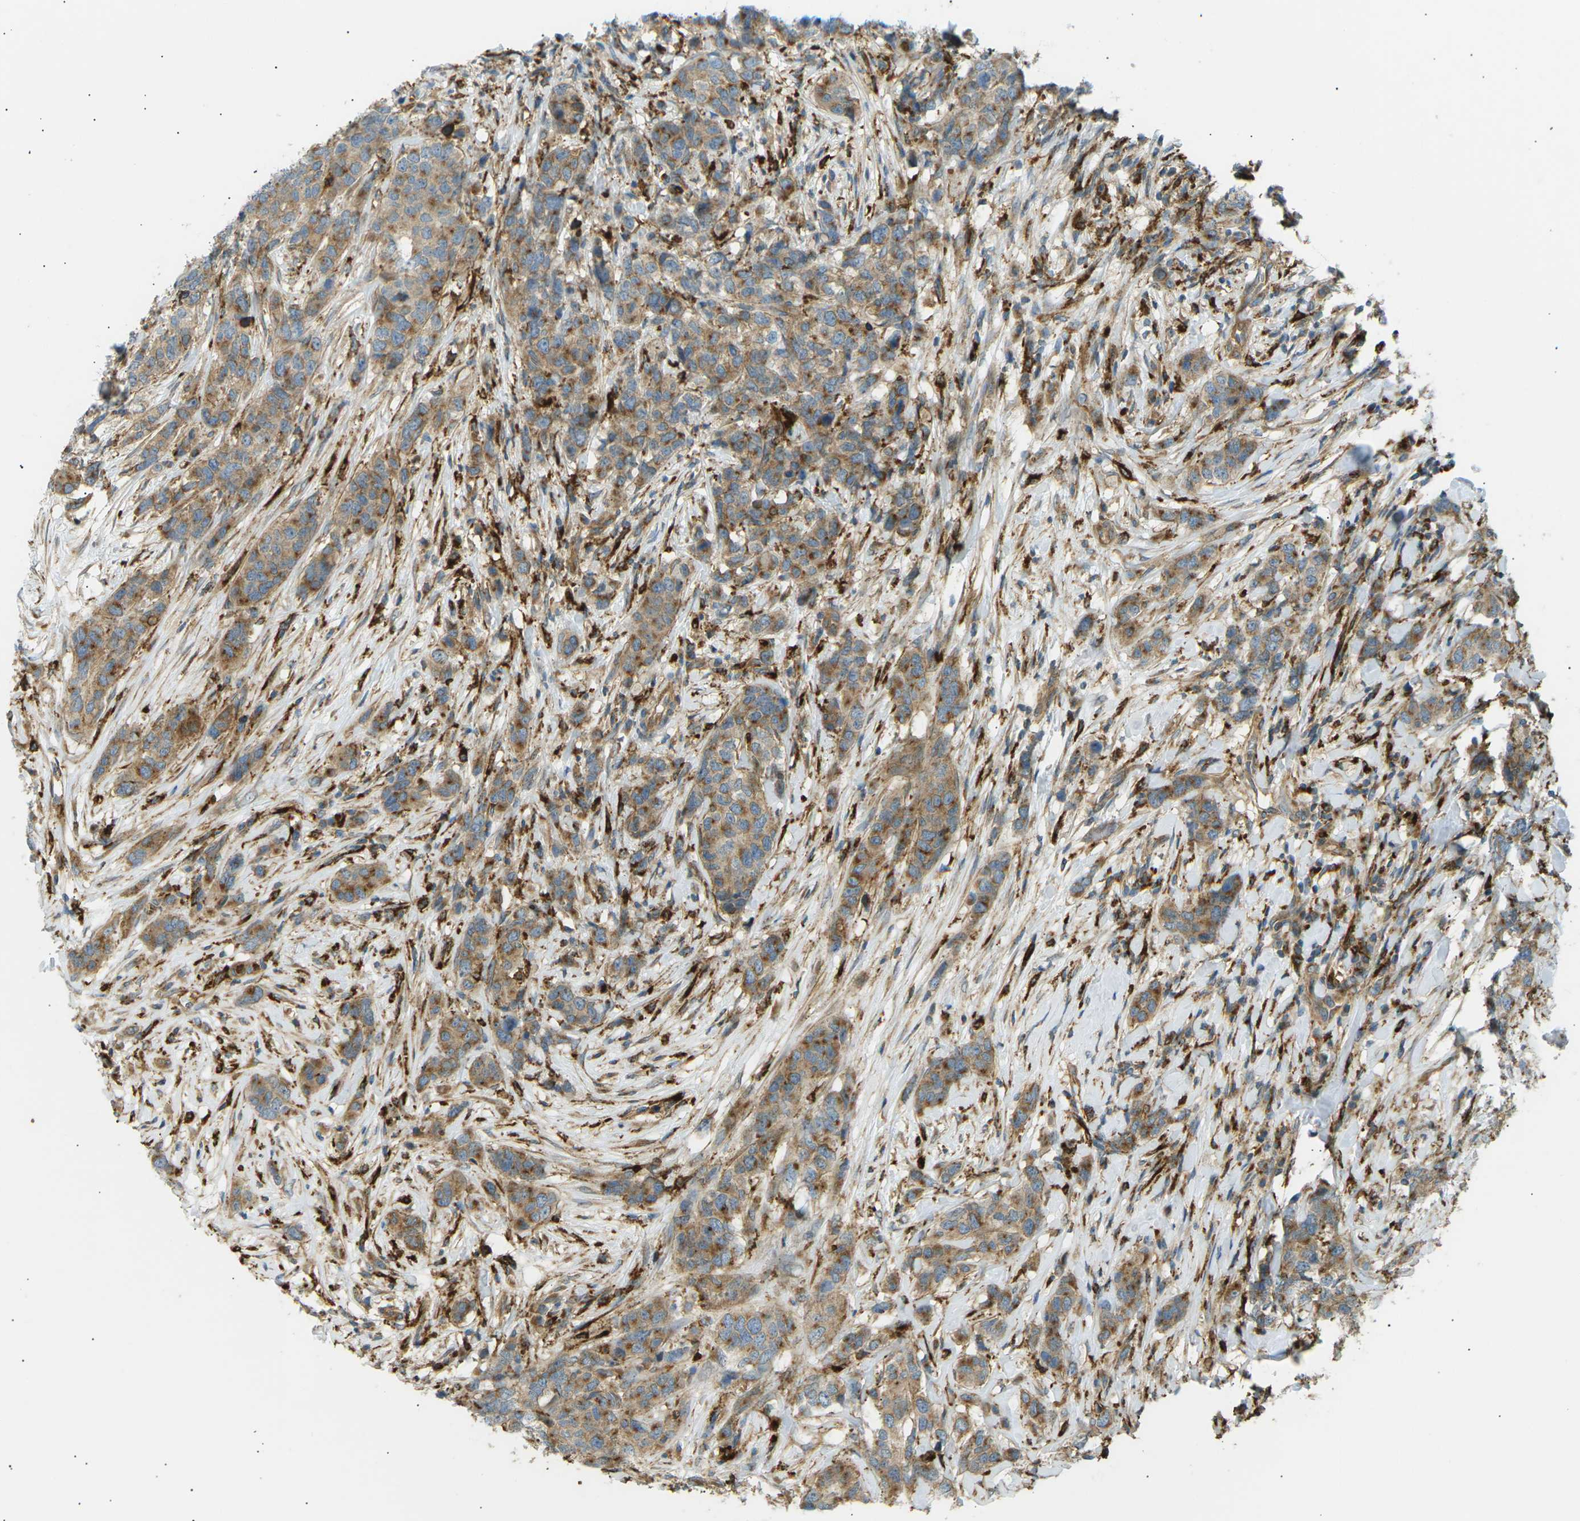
{"staining": {"intensity": "moderate", "quantity": "25%-75%", "location": "cytoplasmic/membranous"}, "tissue": "breast cancer", "cell_type": "Tumor cells", "image_type": "cancer", "snomed": [{"axis": "morphology", "description": "Lobular carcinoma"}, {"axis": "topography", "description": "Breast"}], "caption": "Moderate cytoplasmic/membranous positivity is identified in approximately 25%-75% of tumor cells in breast cancer (lobular carcinoma).", "gene": "CDK17", "patient": {"sex": "female", "age": 59}}